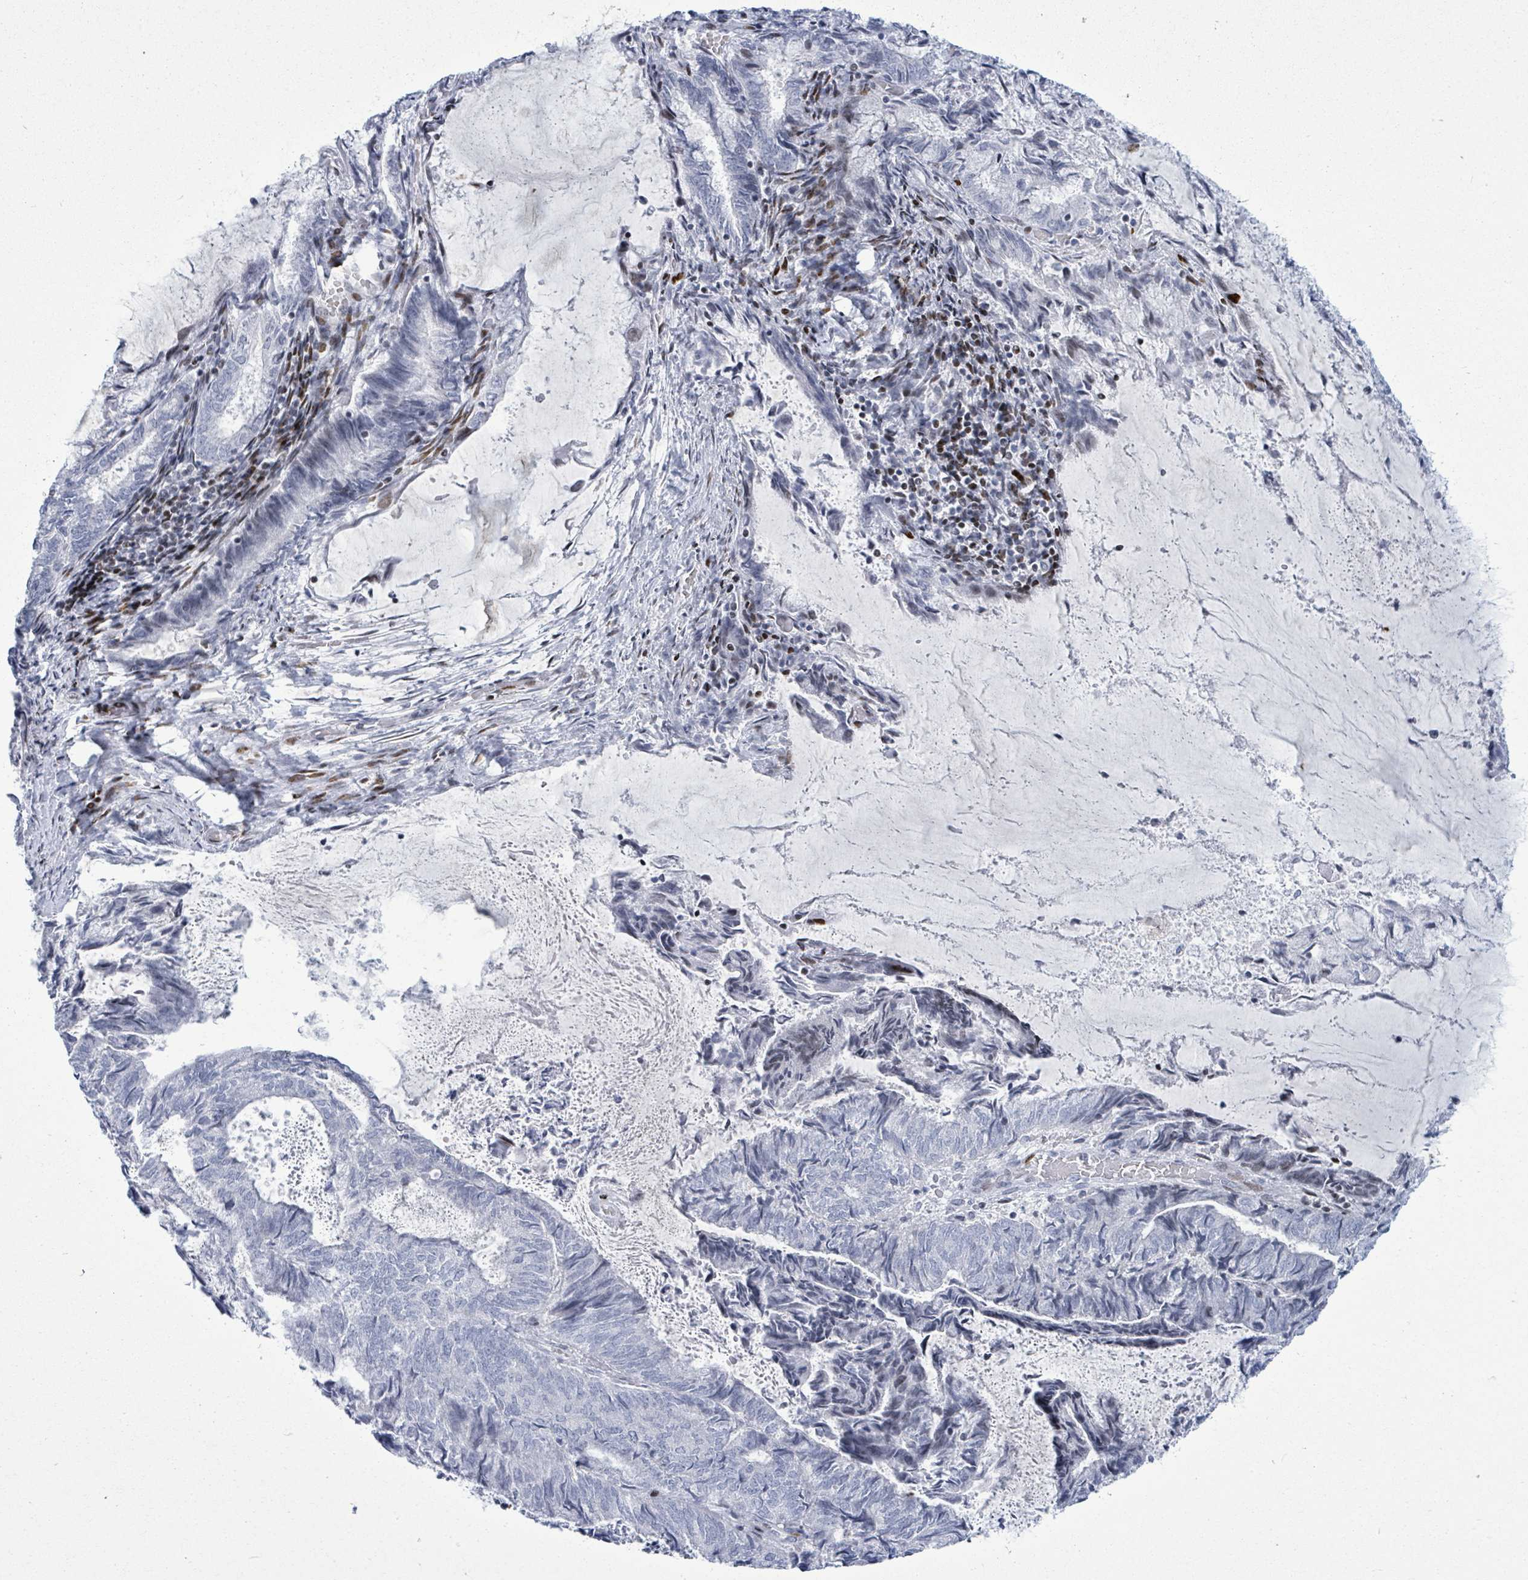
{"staining": {"intensity": "negative", "quantity": "none", "location": "none"}, "tissue": "endometrial cancer", "cell_type": "Tumor cells", "image_type": "cancer", "snomed": [{"axis": "morphology", "description": "Adenocarcinoma, NOS"}, {"axis": "topography", "description": "Endometrium"}], "caption": "A high-resolution micrograph shows IHC staining of endometrial cancer (adenocarcinoma), which exhibits no significant expression in tumor cells. The staining was performed using DAB to visualize the protein expression in brown, while the nuclei were stained in blue with hematoxylin (Magnification: 20x).", "gene": "MALL", "patient": {"sex": "female", "age": 80}}